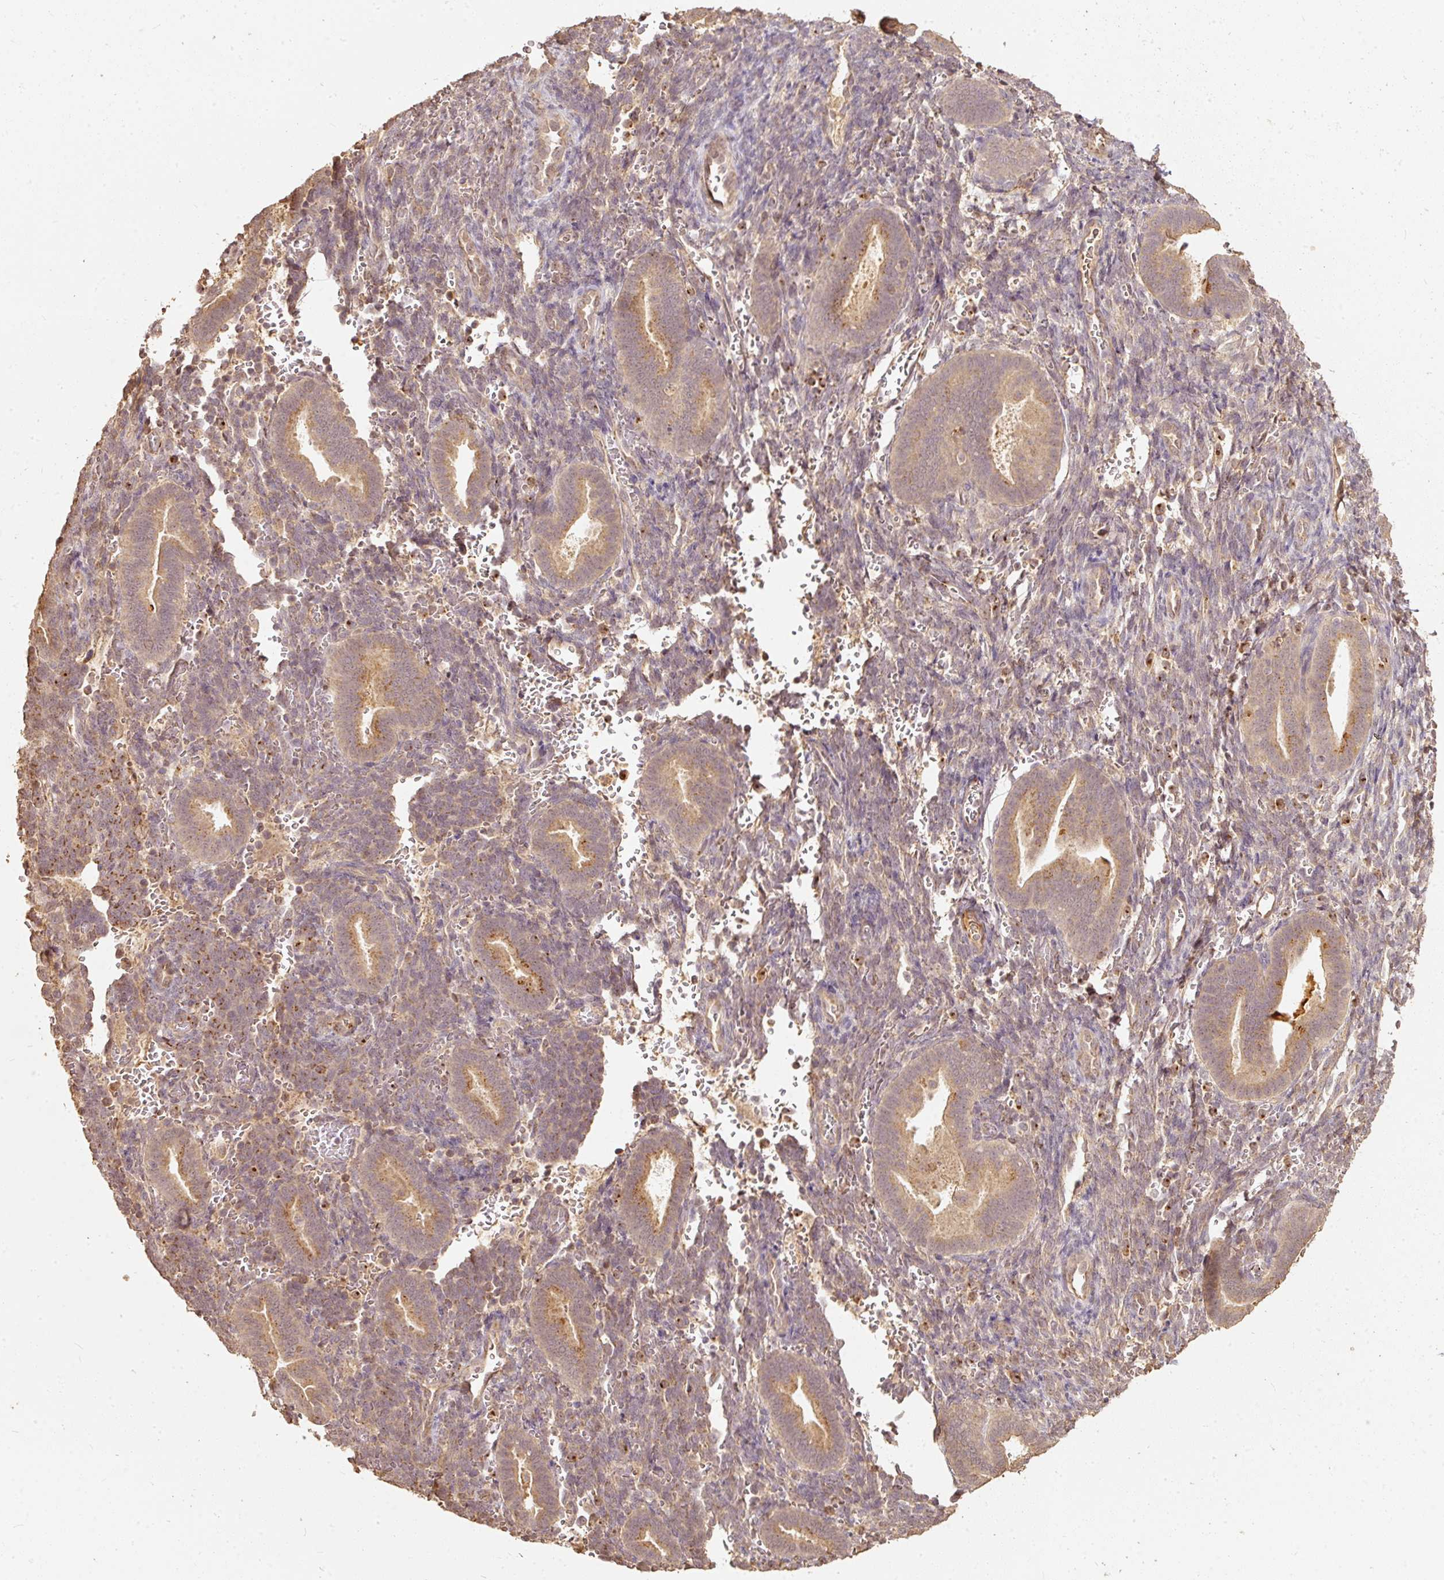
{"staining": {"intensity": "weak", "quantity": ">75%", "location": "cytoplasmic/membranous"}, "tissue": "endometrium", "cell_type": "Cells in endometrial stroma", "image_type": "normal", "snomed": [{"axis": "morphology", "description": "Normal tissue, NOS"}, {"axis": "topography", "description": "Endometrium"}], "caption": "Human endometrium stained with a brown dye exhibits weak cytoplasmic/membranous positive positivity in approximately >75% of cells in endometrial stroma.", "gene": "FUT8", "patient": {"sex": "female", "age": 34}}